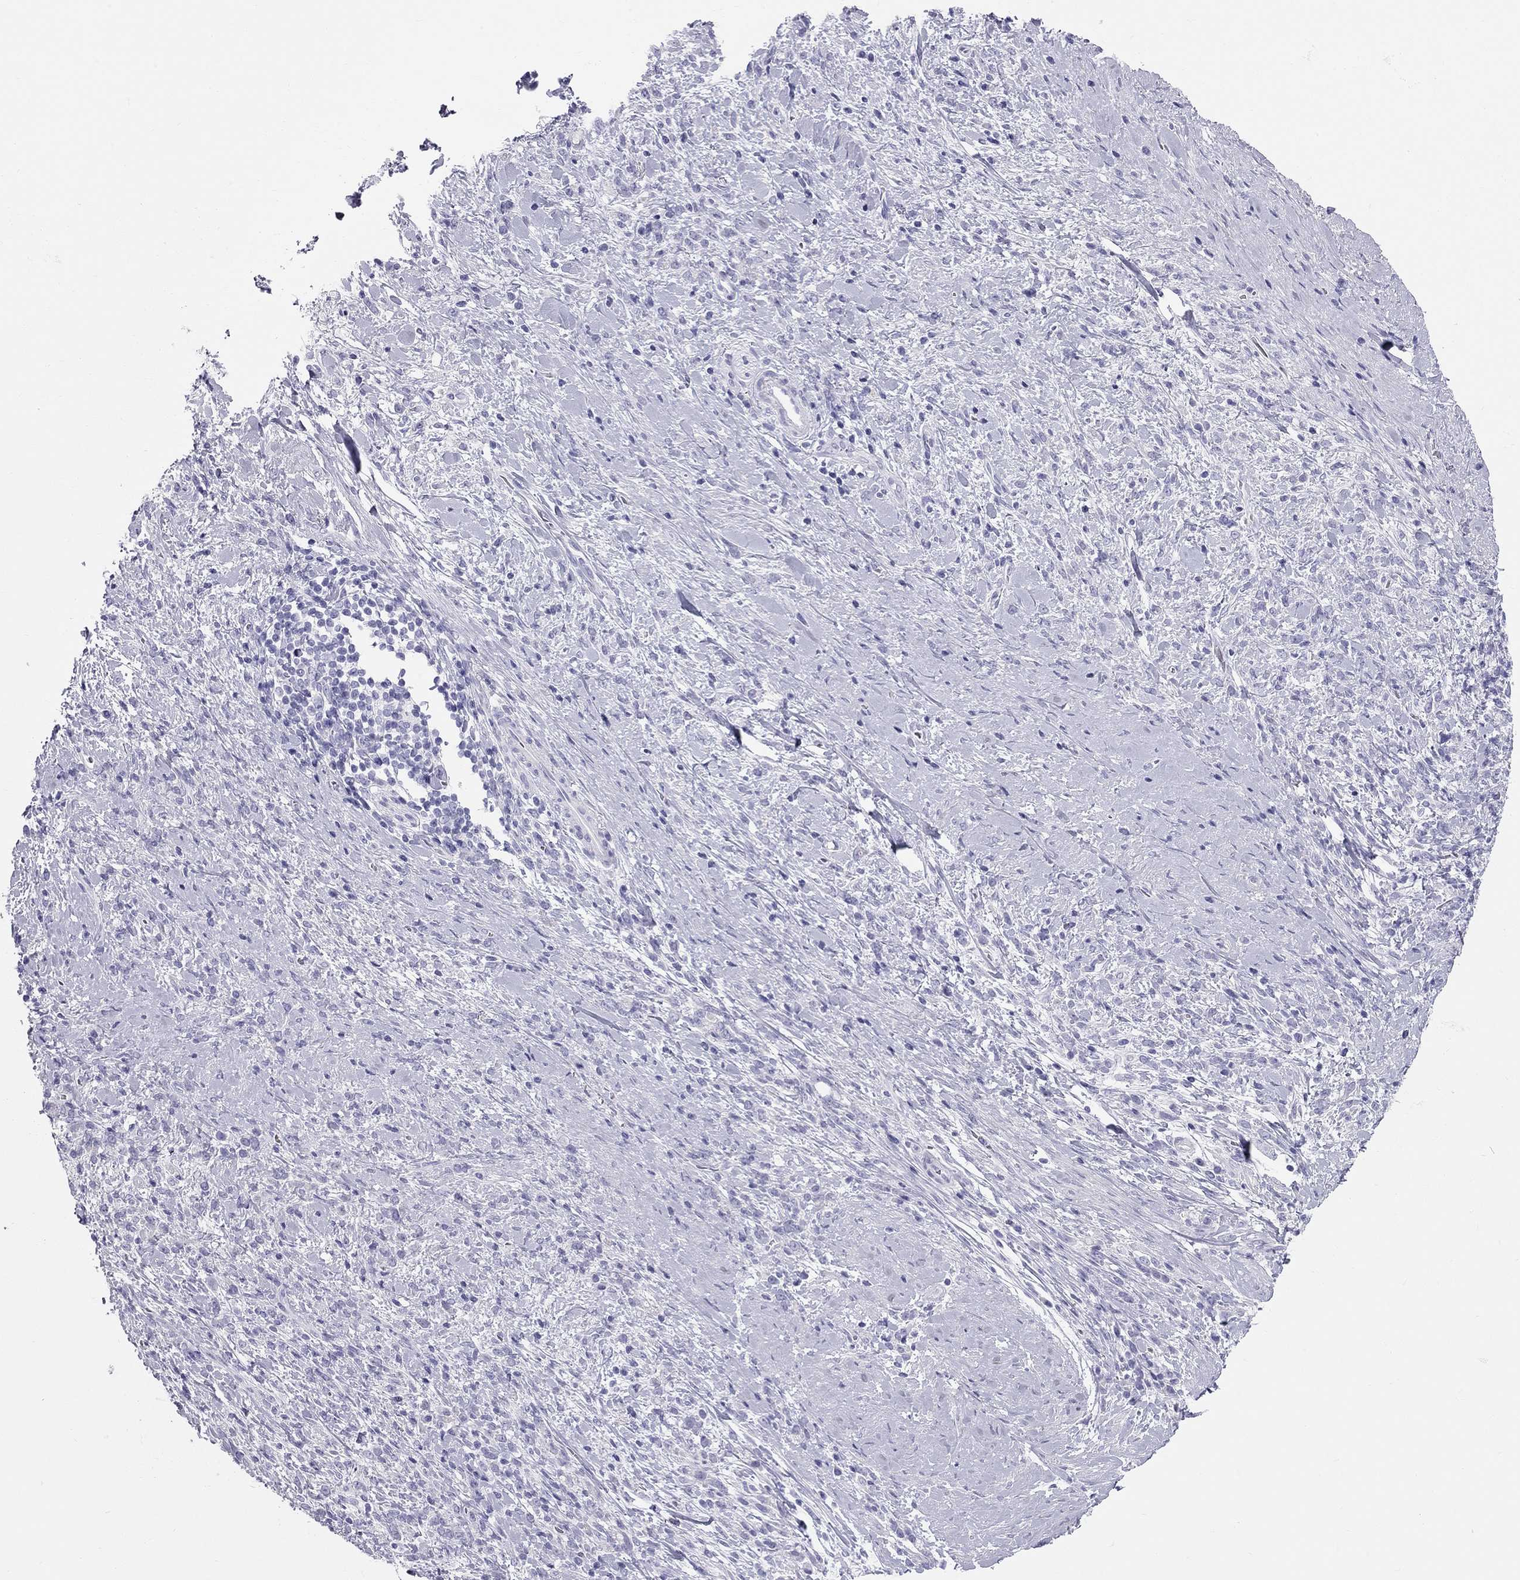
{"staining": {"intensity": "negative", "quantity": "none", "location": "none"}, "tissue": "stomach cancer", "cell_type": "Tumor cells", "image_type": "cancer", "snomed": [{"axis": "morphology", "description": "Adenocarcinoma, NOS"}, {"axis": "topography", "description": "Stomach"}], "caption": "Immunohistochemistry (IHC) of human adenocarcinoma (stomach) displays no positivity in tumor cells.", "gene": "TRPM3", "patient": {"sex": "female", "age": 57}}